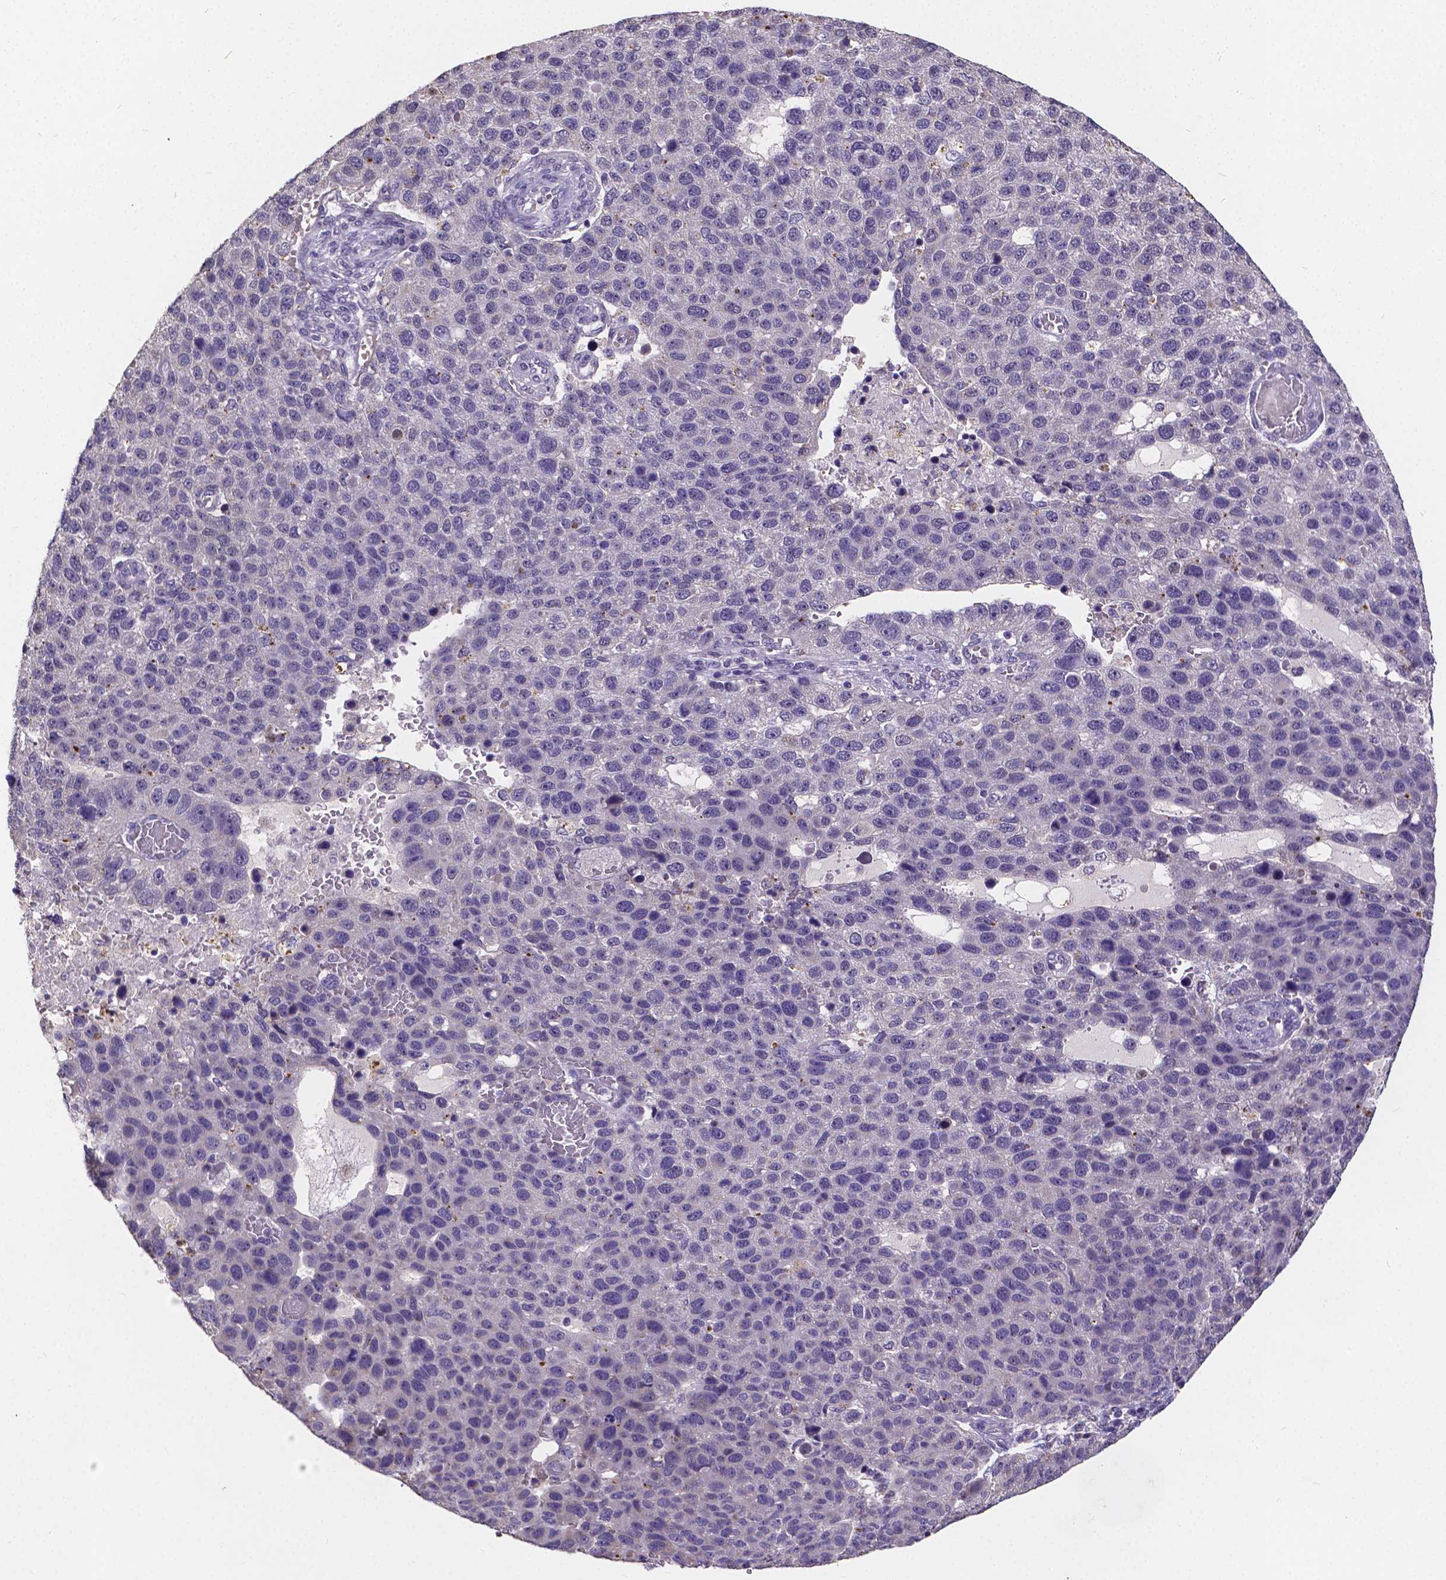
{"staining": {"intensity": "negative", "quantity": "none", "location": "none"}, "tissue": "pancreatic cancer", "cell_type": "Tumor cells", "image_type": "cancer", "snomed": [{"axis": "morphology", "description": "Adenocarcinoma, NOS"}, {"axis": "topography", "description": "Pancreas"}], "caption": "Micrograph shows no significant protein positivity in tumor cells of adenocarcinoma (pancreatic).", "gene": "CTNNA2", "patient": {"sex": "female", "age": 61}}